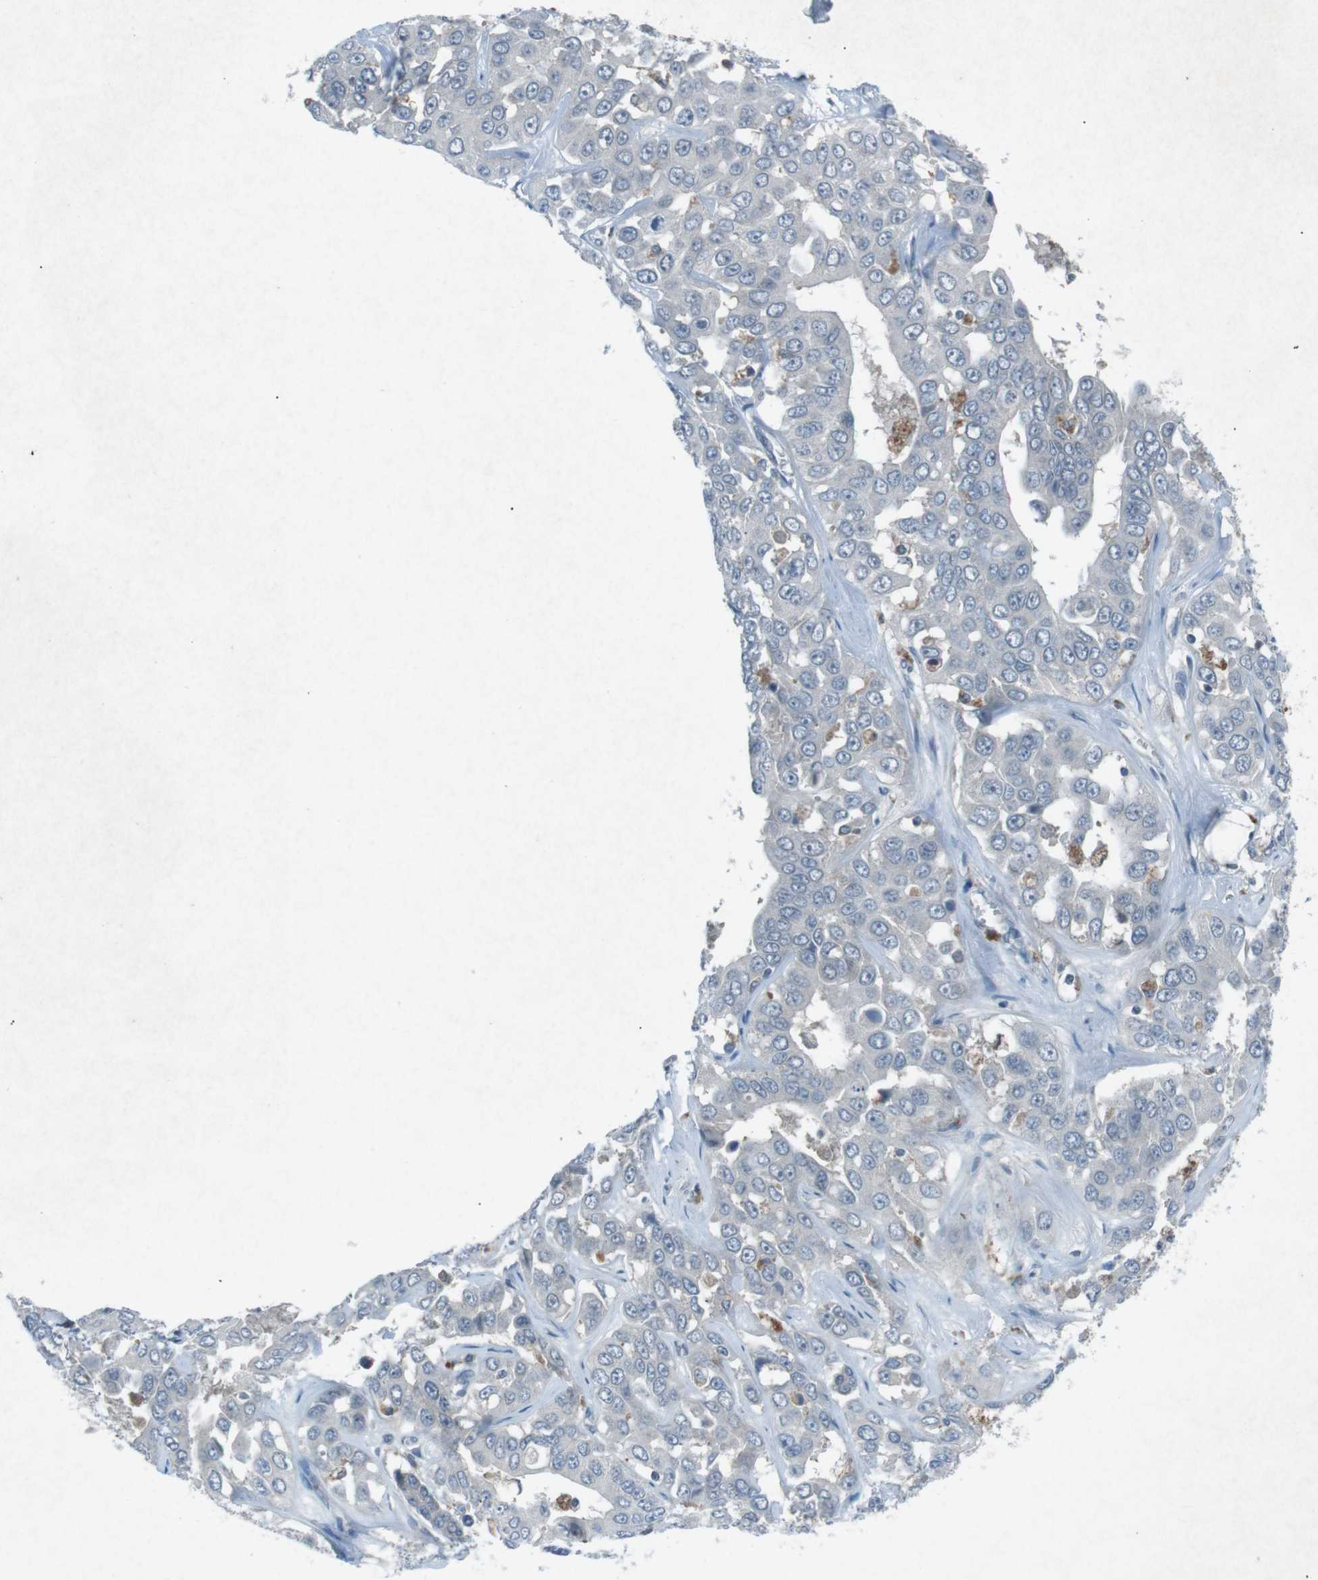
{"staining": {"intensity": "negative", "quantity": "none", "location": "none"}, "tissue": "liver cancer", "cell_type": "Tumor cells", "image_type": "cancer", "snomed": [{"axis": "morphology", "description": "Cholangiocarcinoma"}, {"axis": "topography", "description": "Liver"}], "caption": "Liver cancer (cholangiocarcinoma) stained for a protein using immunohistochemistry (IHC) displays no positivity tumor cells.", "gene": "FCRLA", "patient": {"sex": "female", "age": 52}}